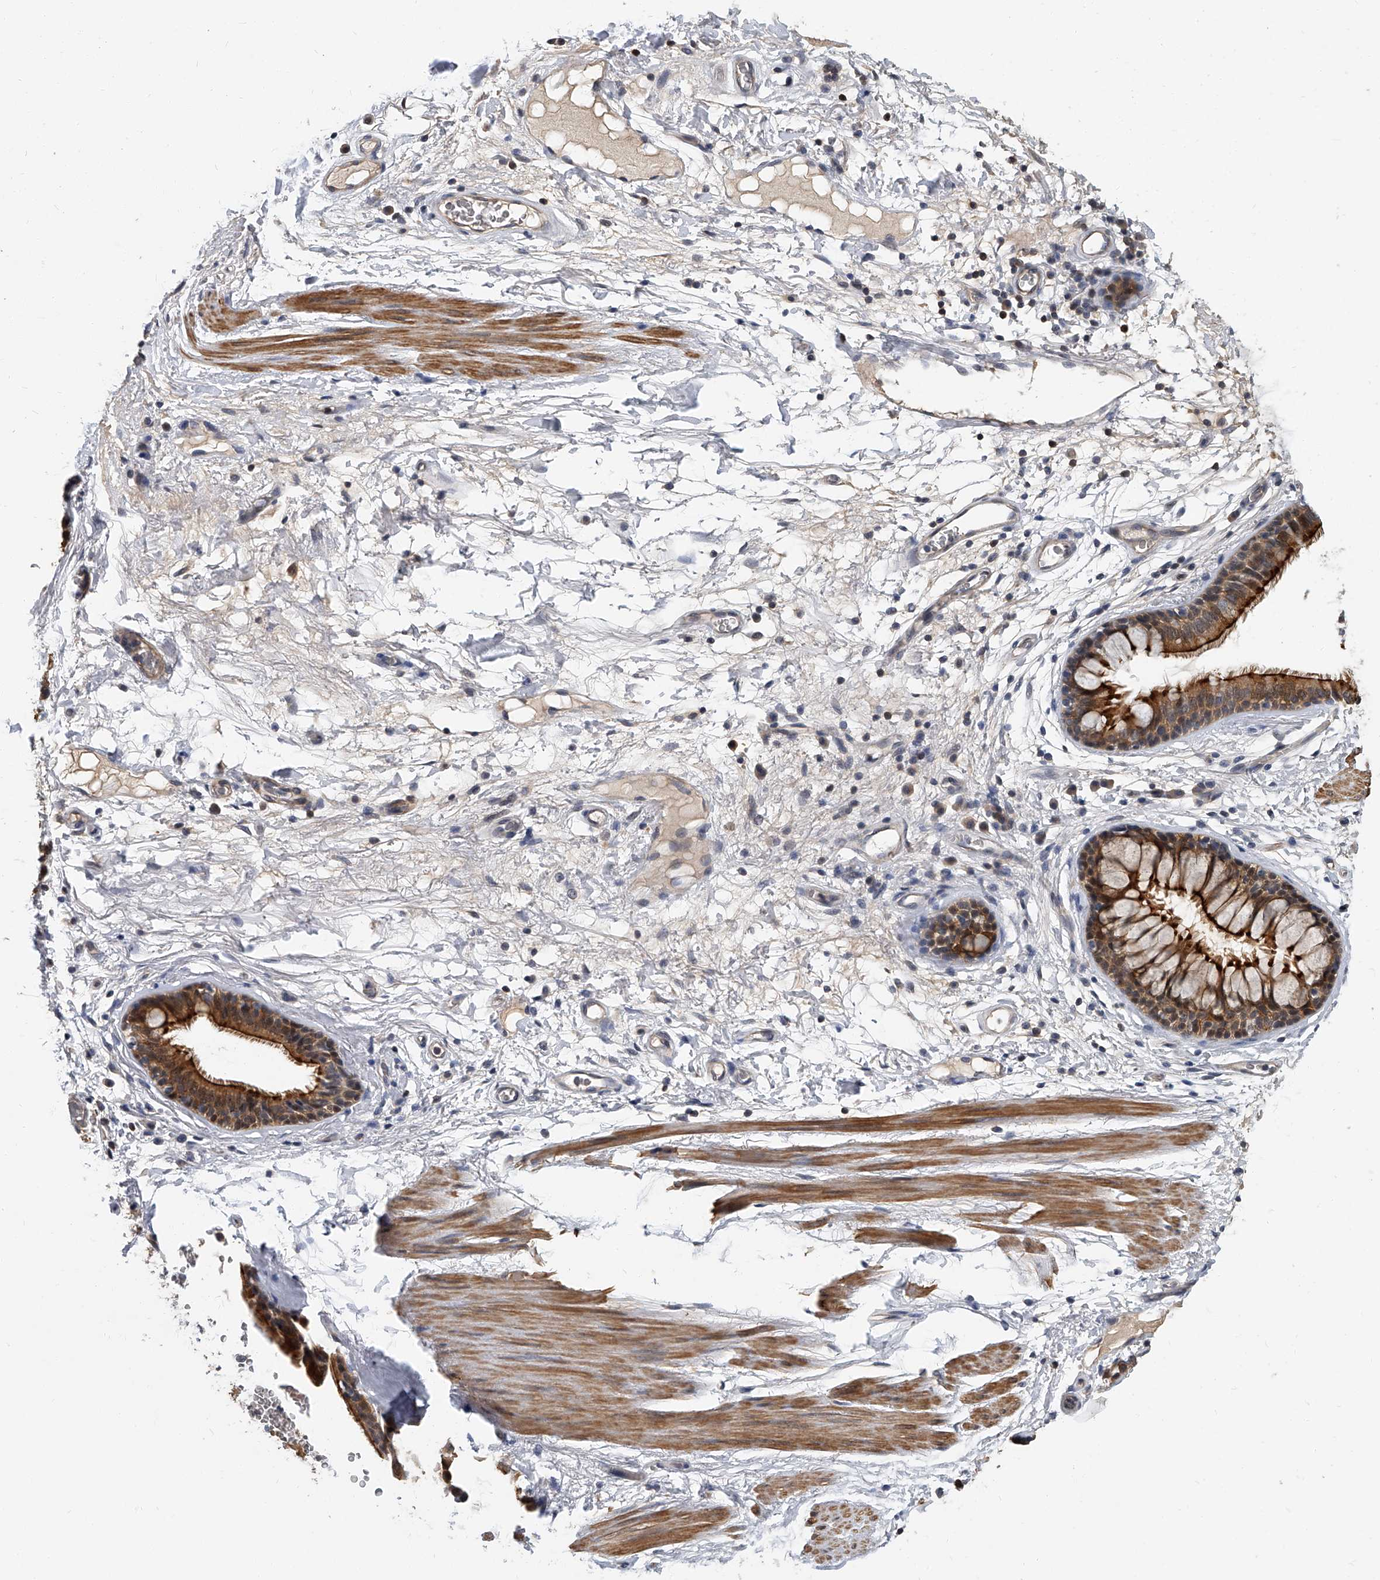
{"staining": {"intensity": "moderate", "quantity": ">75%", "location": "cytoplasmic/membranous"}, "tissue": "adipose tissue", "cell_type": "Adipocytes", "image_type": "normal", "snomed": [{"axis": "morphology", "description": "Normal tissue, NOS"}, {"axis": "topography", "description": "Cartilage tissue"}], "caption": "High-power microscopy captured an IHC photomicrograph of unremarkable adipose tissue, revealing moderate cytoplasmic/membranous positivity in approximately >75% of adipocytes.", "gene": "CD200", "patient": {"sex": "female", "age": 63}}